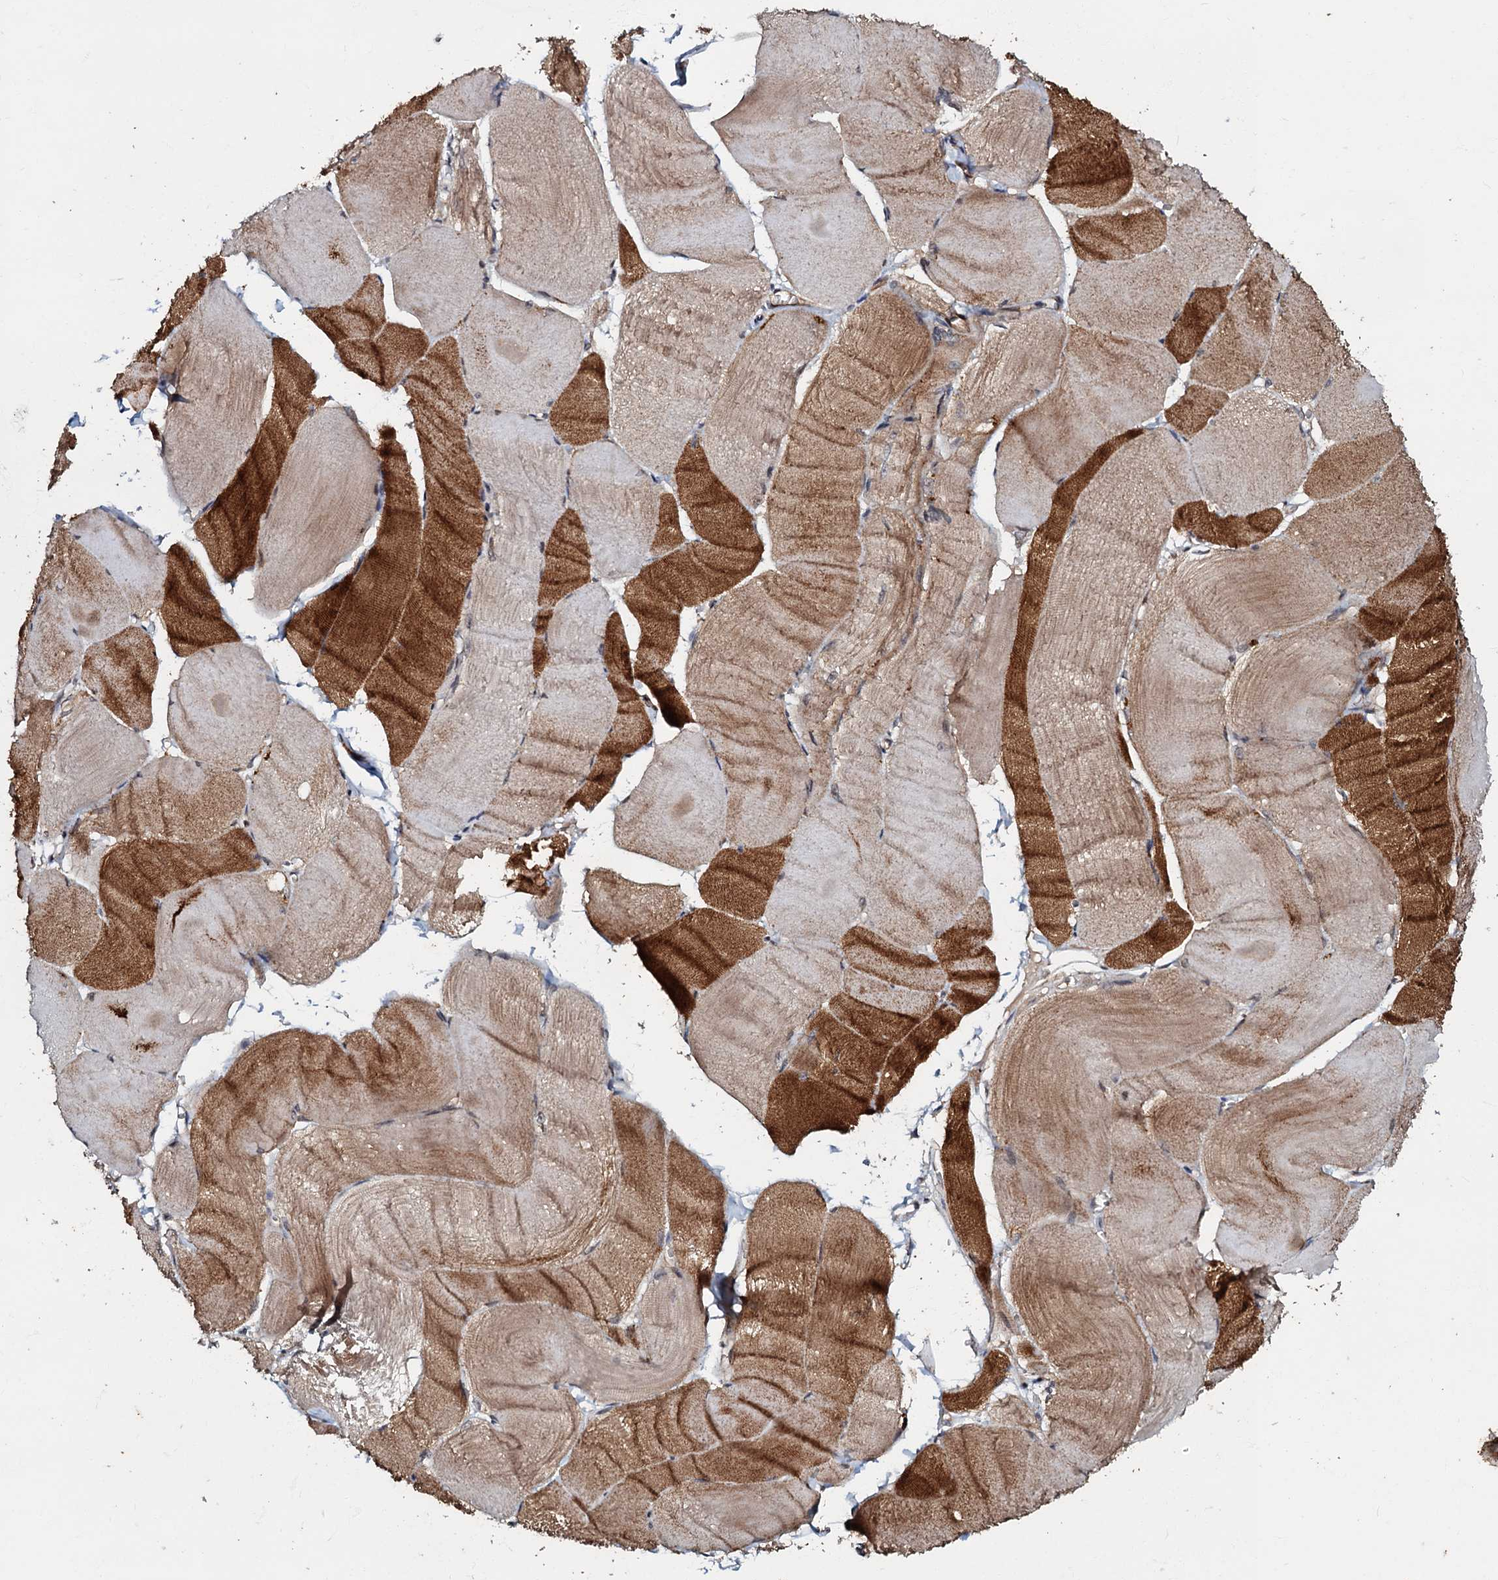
{"staining": {"intensity": "strong", "quantity": "25%-75%", "location": "cytoplasmic/membranous"}, "tissue": "skeletal muscle", "cell_type": "Myocytes", "image_type": "normal", "snomed": [{"axis": "morphology", "description": "Normal tissue, NOS"}, {"axis": "morphology", "description": "Basal cell carcinoma"}, {"axis": "topography", "description": "Skeletal muscle"}], "caption": "DAB (3,3'-diaminobenzidine) immunohistochemical staining of benign human skeletal muscle exhibits strong cytoplasmic/membranous protein staining in about 25%-75% of myocytes.", "gene": "MANSC4", "patient": {"sex": "female", "age": 64}}